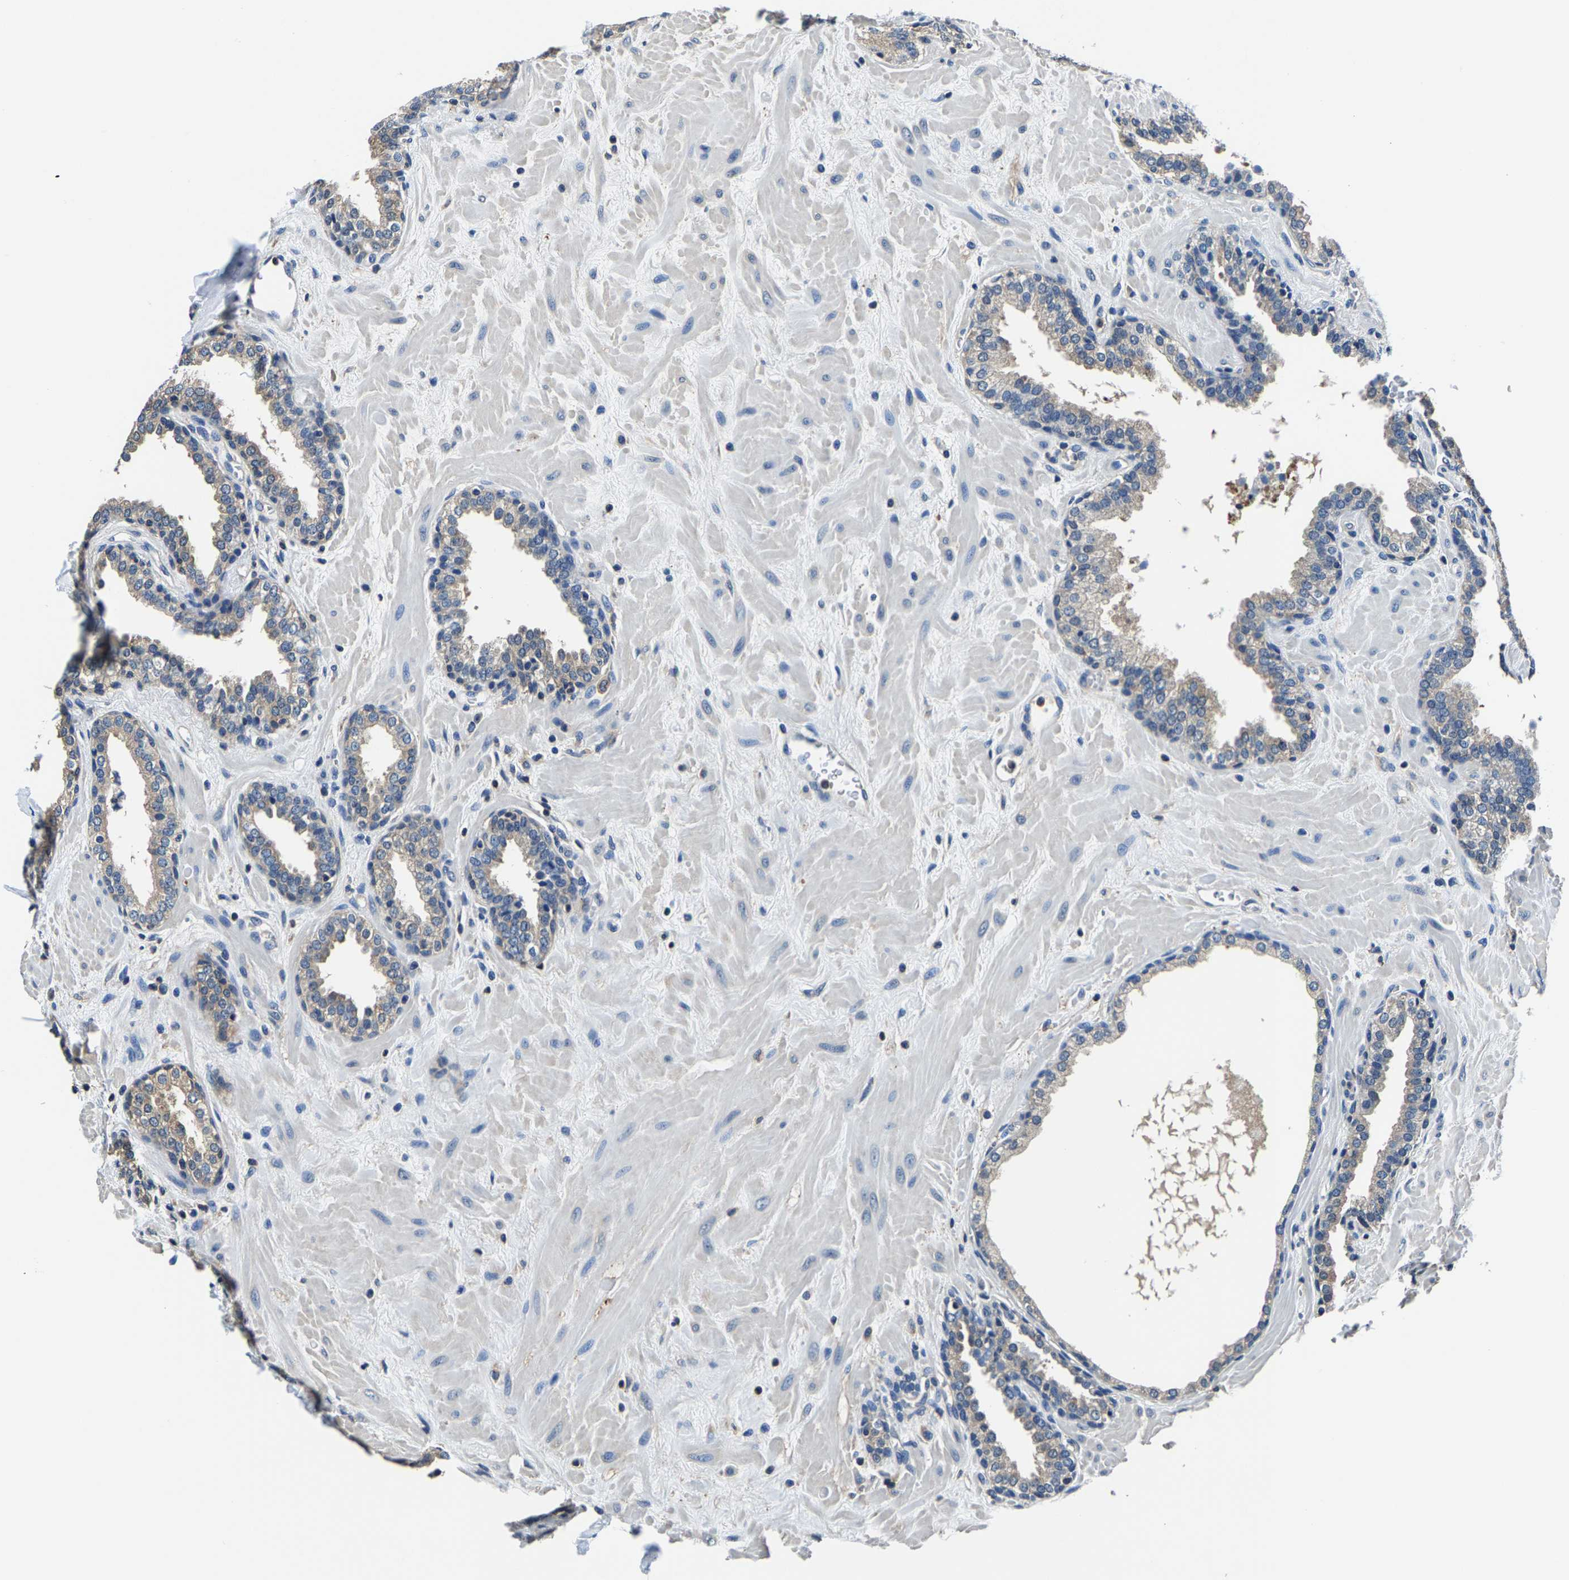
{"staining": {"intensity": "weak", "quantity": "25%-75%", "location": "cytoplasmic/membranous"}, "tissue": "prostate", "cell_type": "Glandular cells", "image_type": "normal", "snomed": [{"axis": "morphology", "description": "Normal tissue, NOS"}, {"axis": "topography", "description": "Prostate"}], "caption": "About 25%-75% of glandular cells in unremarkable human prostate reveal weak cytoplasmic/membranous protein staining as visualized by brown immunohistochemical staining.", "gene": "ALDOB", "patient": {"sex": "male", "age": 51}}